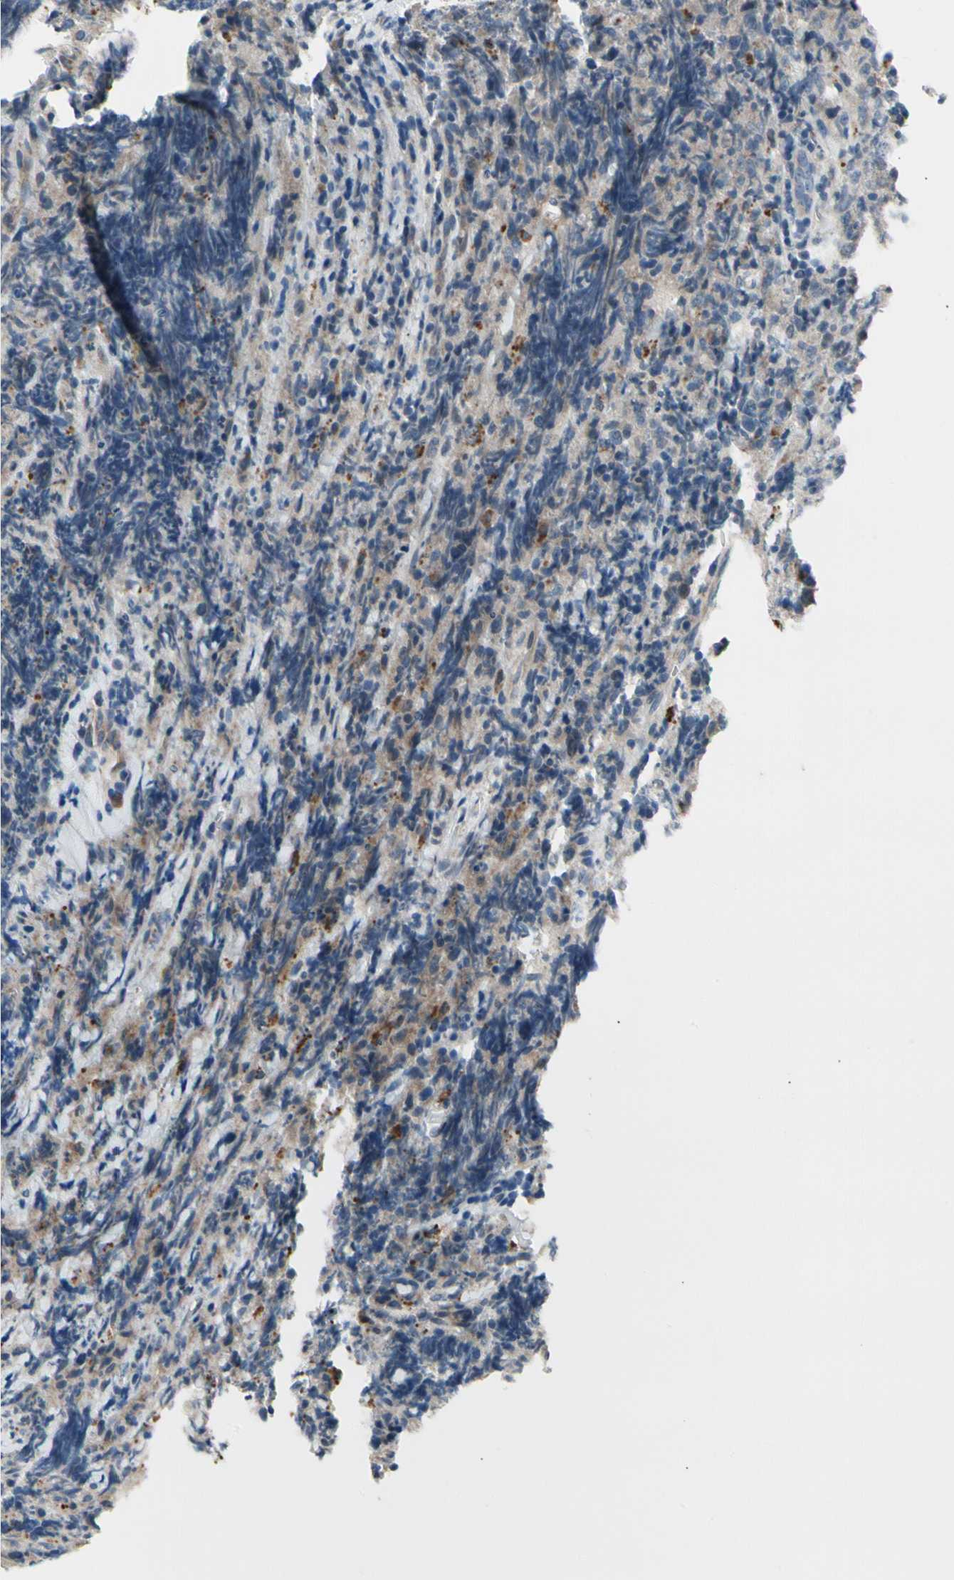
{"staining": {"intensity": "negative", "quantity": "none", "location": "none"}, "tissue": "lymphoma", "cell_type": "Tumor cells", "image_type": "cancer", "snomed": [{"axis": "morphology", "description": "Malignant lymphoma, non-Hodgkin's type, High grade"}, {"axis": "topography", "description": "Tonsil"}], "caption": "Malignant lymphoma, non-Hodgkin's type (high-grade) was stained to show a protein in brown. There is no significant positivity in tumor cells. (DAB immunohistochemistry with hematoxylin counter stain).", "gene": "NFASC", "patient": {"sex": "female", "age": 36}}